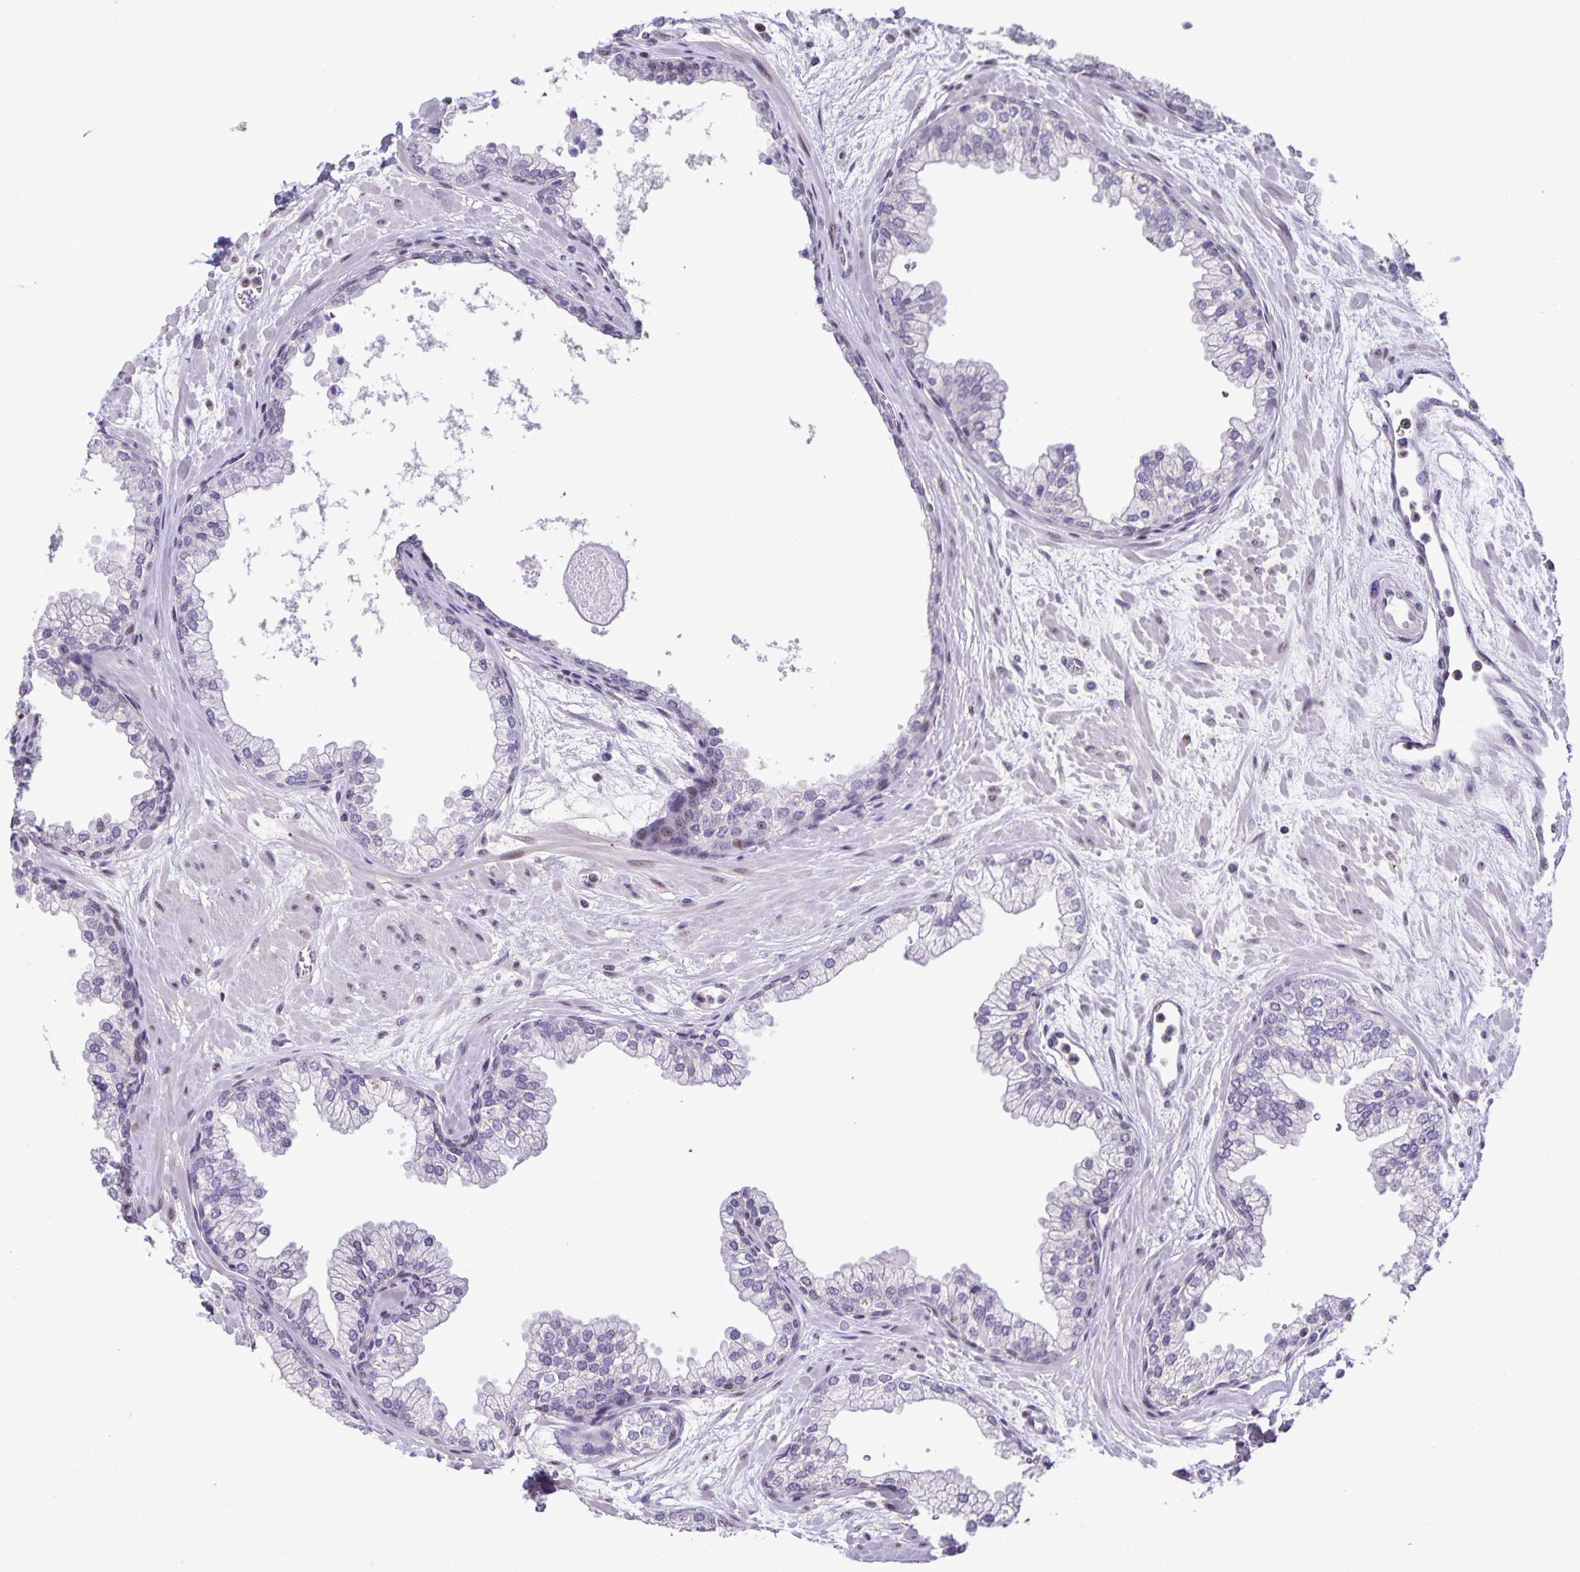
{"staining": {"intensity": "negative", "quantity": "none", "location": "none"}, "tissue": "prostate", "cell_type": "Glandular cells", "image_type": "normal", "snomed": [{"axis": "morphology", "description": "Normal tissue, NOS"}, {"axis": "topography", "description": "Prostate"}, {"axis": "topography", "description": "Peripheral nerve tissue"}], "caption": "Prostate stained for a protein using immunohistochemistry reveals no positivity glandular cells.", "gene": "ONECUT2", "patient": {"sex": "male", "age": 61}}